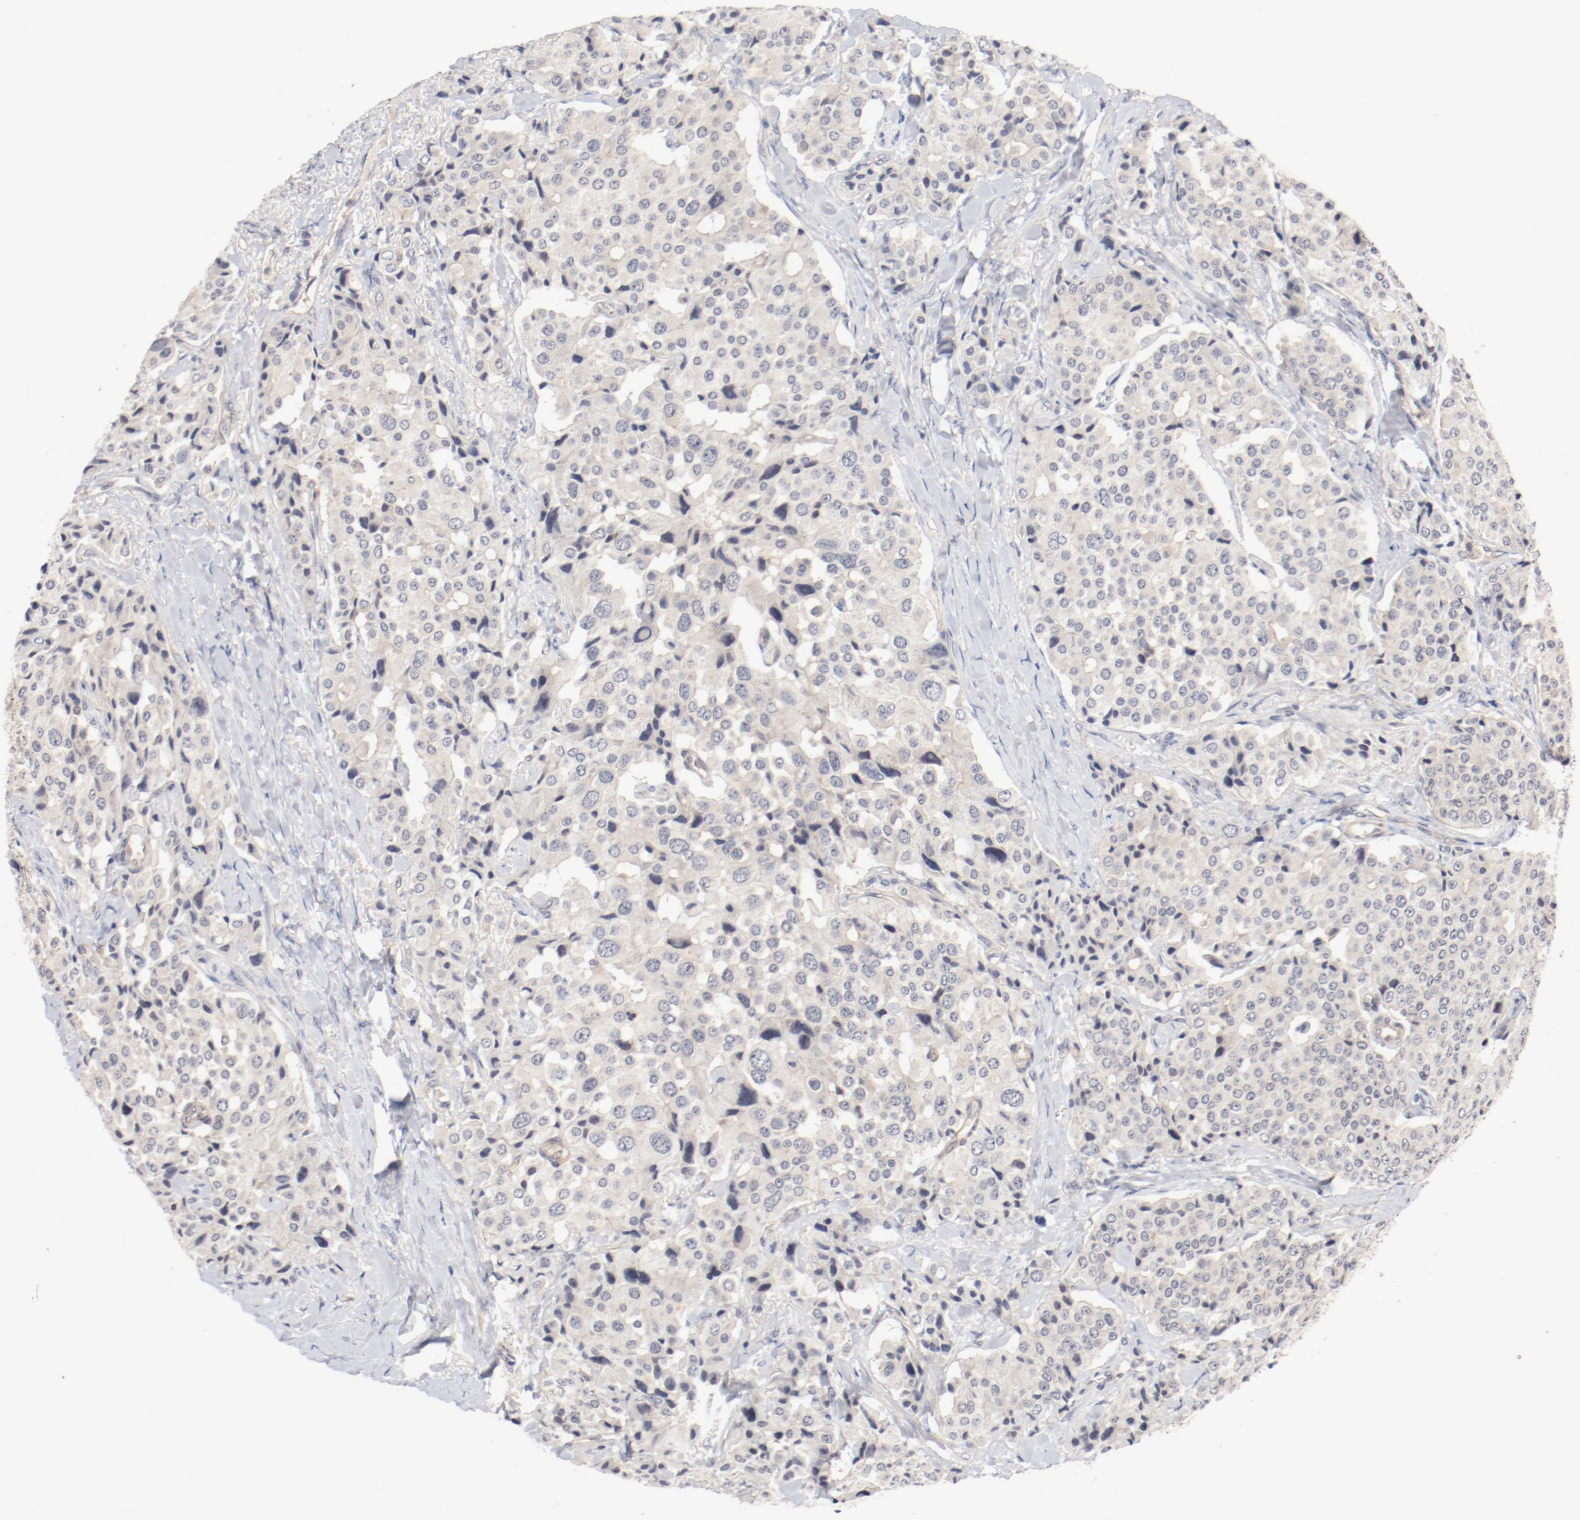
{"staining": {"intensity": "negative", "quantity": "none", "location": "none"}, "tissue": "carcinoid", "cell_type": "Tumor cells", "image_type": "cancer", "snomed": [{"axis": "morphology", "description": "Carcinoid, malignant, NOS"}, {"axis": "topography", "description": "Colon"}], "caption": "Carcinoid was stained to show a protein in brown. There is no significant staining in tumor cells.", "gene": "ZNF267", "patient": {"sex": "female", "age": 61}}